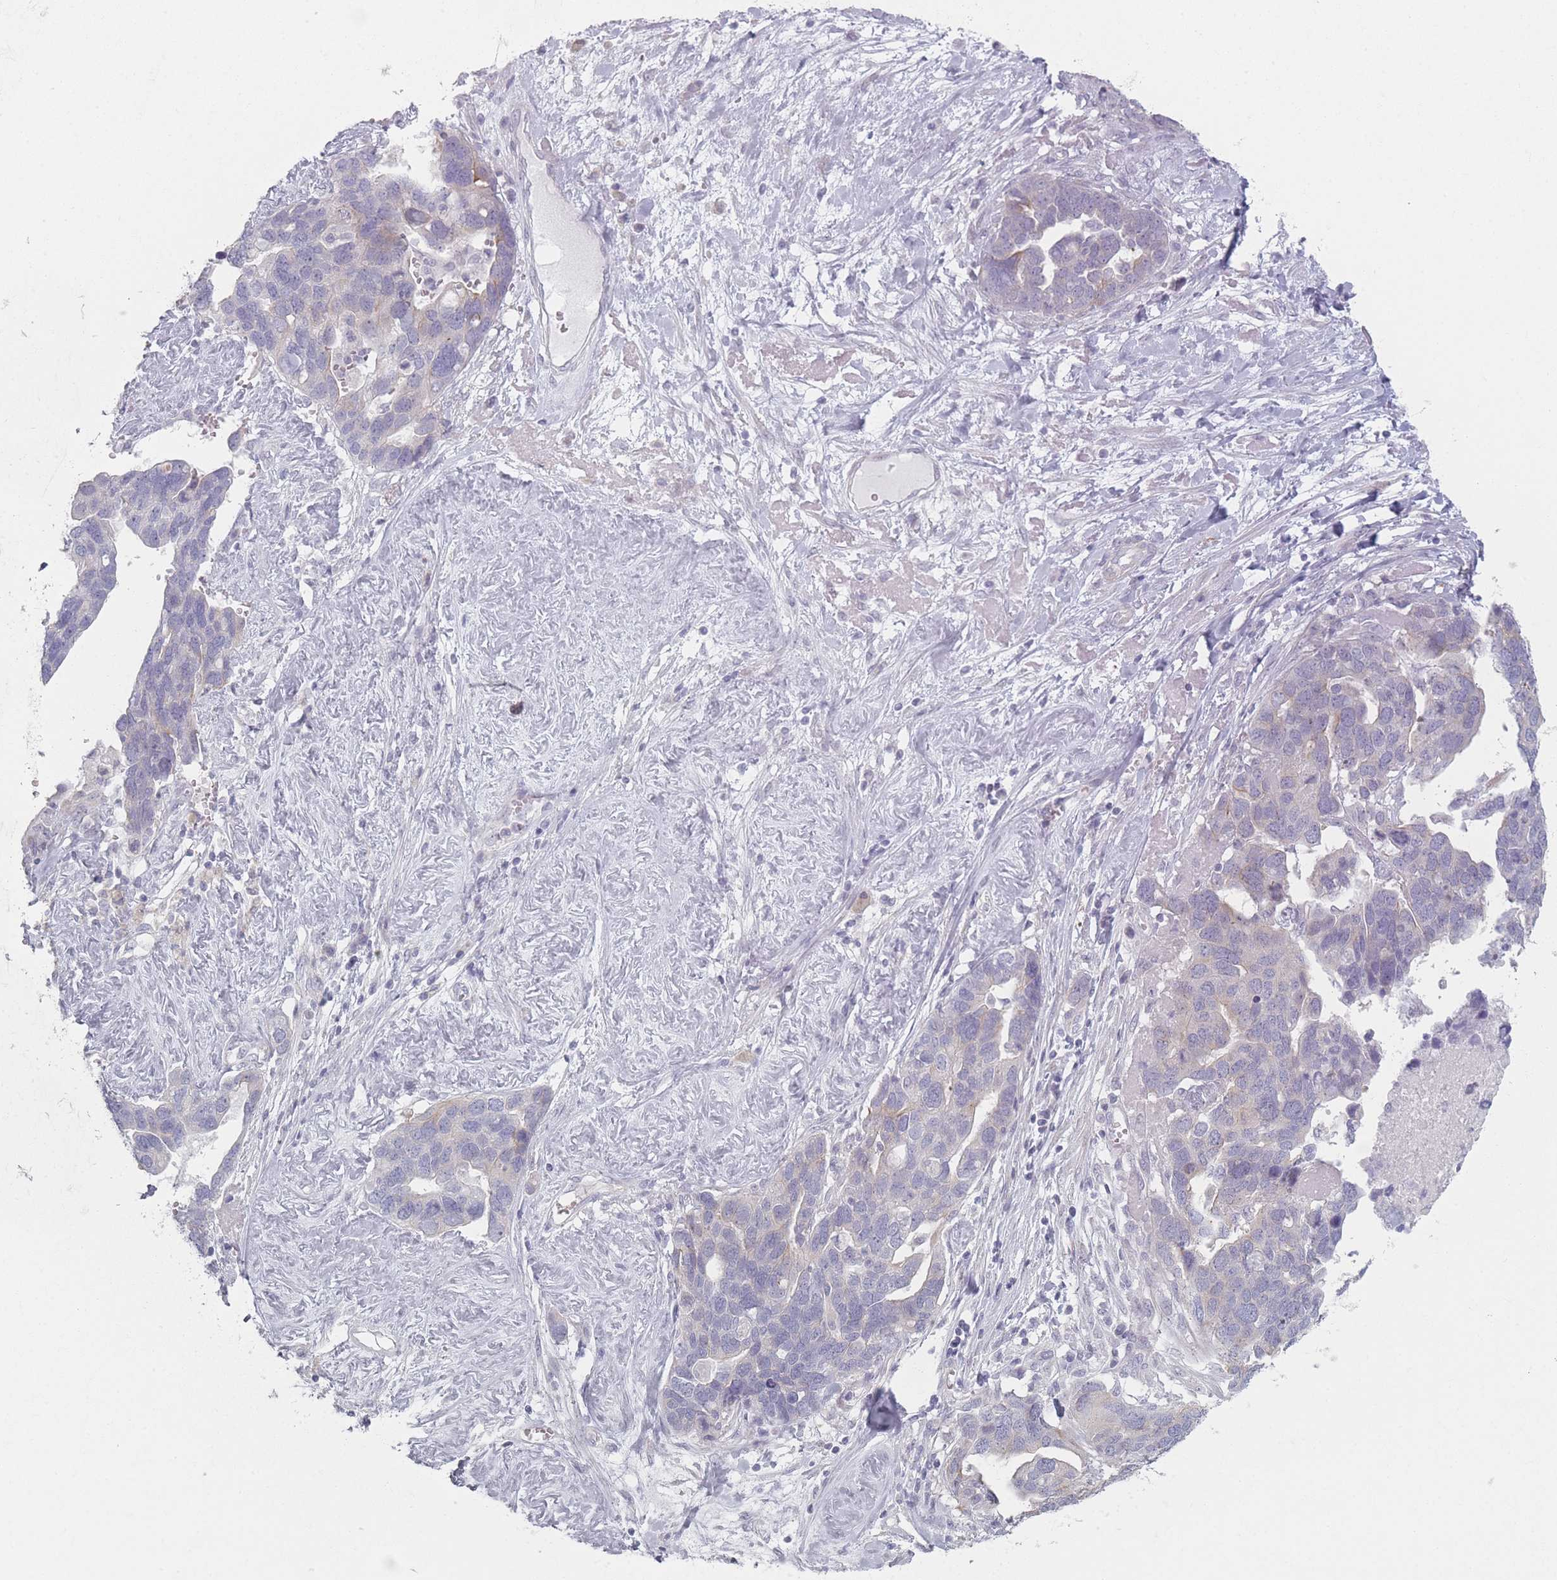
{"staining": {"intensity": "negative", "quantity": "none", "location": "none"}, "tissue": "ovarian cancer", "cell_type": "Tumor cells", "image_type": "cancer", "snomed": [{"axis": "morphology", "description": "Cystadenocarcinoma, serous, NOS"}, {"axis": "topography", "description": "Ovary"}], "caption": "This is a photomicrograph of immunohistochemistry staining of ovarian cancer (serous cystadenocarcinoma), which shows no expression in tumor cells.", "gene": "RNF4", "patient": {"sex": "female", "age": 54}}